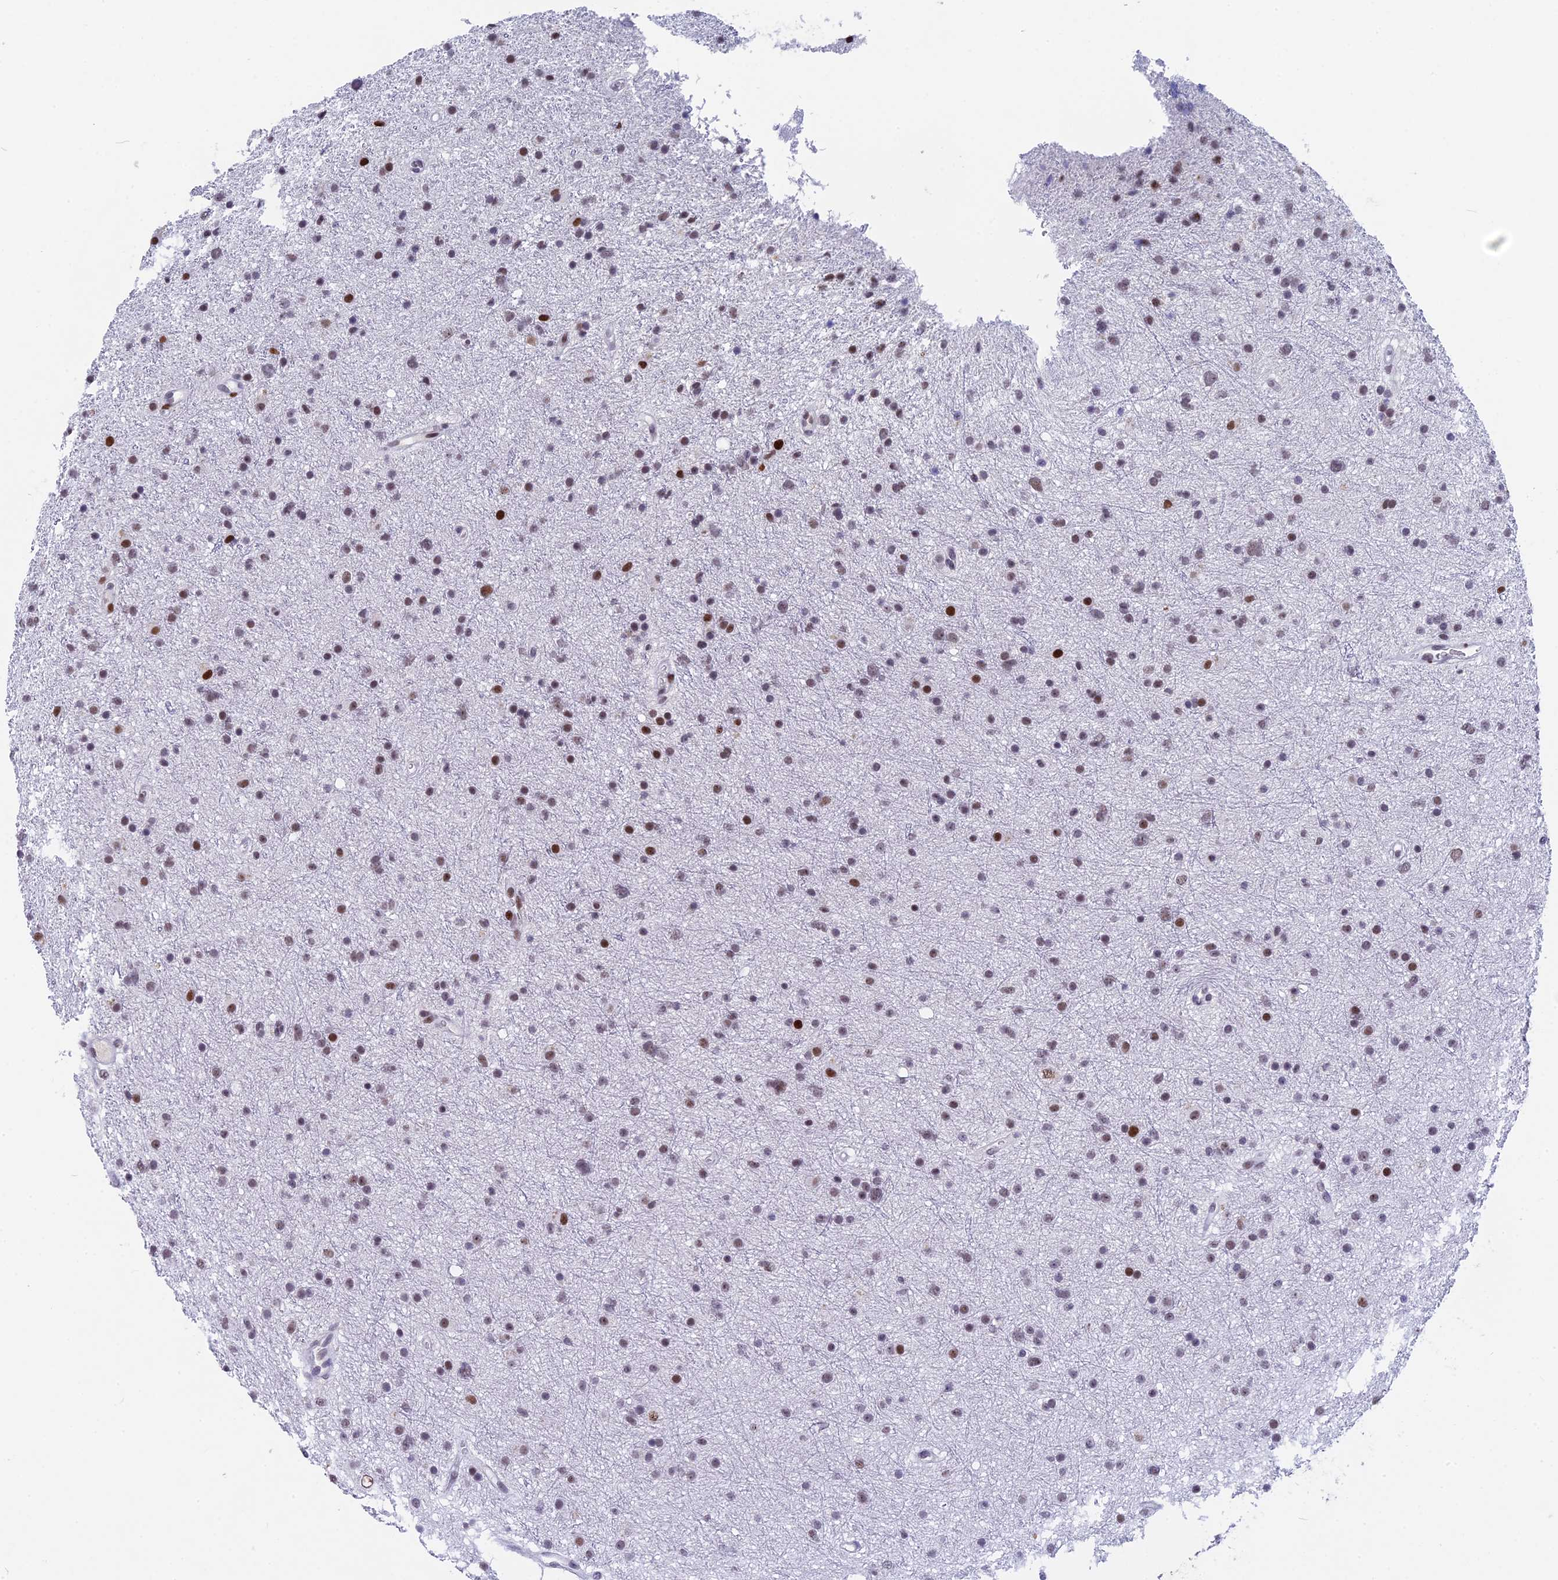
{"staining": {"intensity": "moderate", "quantity": "25%-75%", "location": "nuclear"}, "tissue": "glioma", "cell_type": "Tumor cells", "image_type": "cancer", "snomed": [{"axis": "morphology", "description": "Glioma, malignant, Low grade"}, {"axis": "topography", "description": "Cerebral cortex"}], "caption": "Tumor cells show moderate nuclear positivity in approximately 25%-75% of cells in glioma.", "gene": "NSA2", "patient": {"sex": "female", "age": 39}}